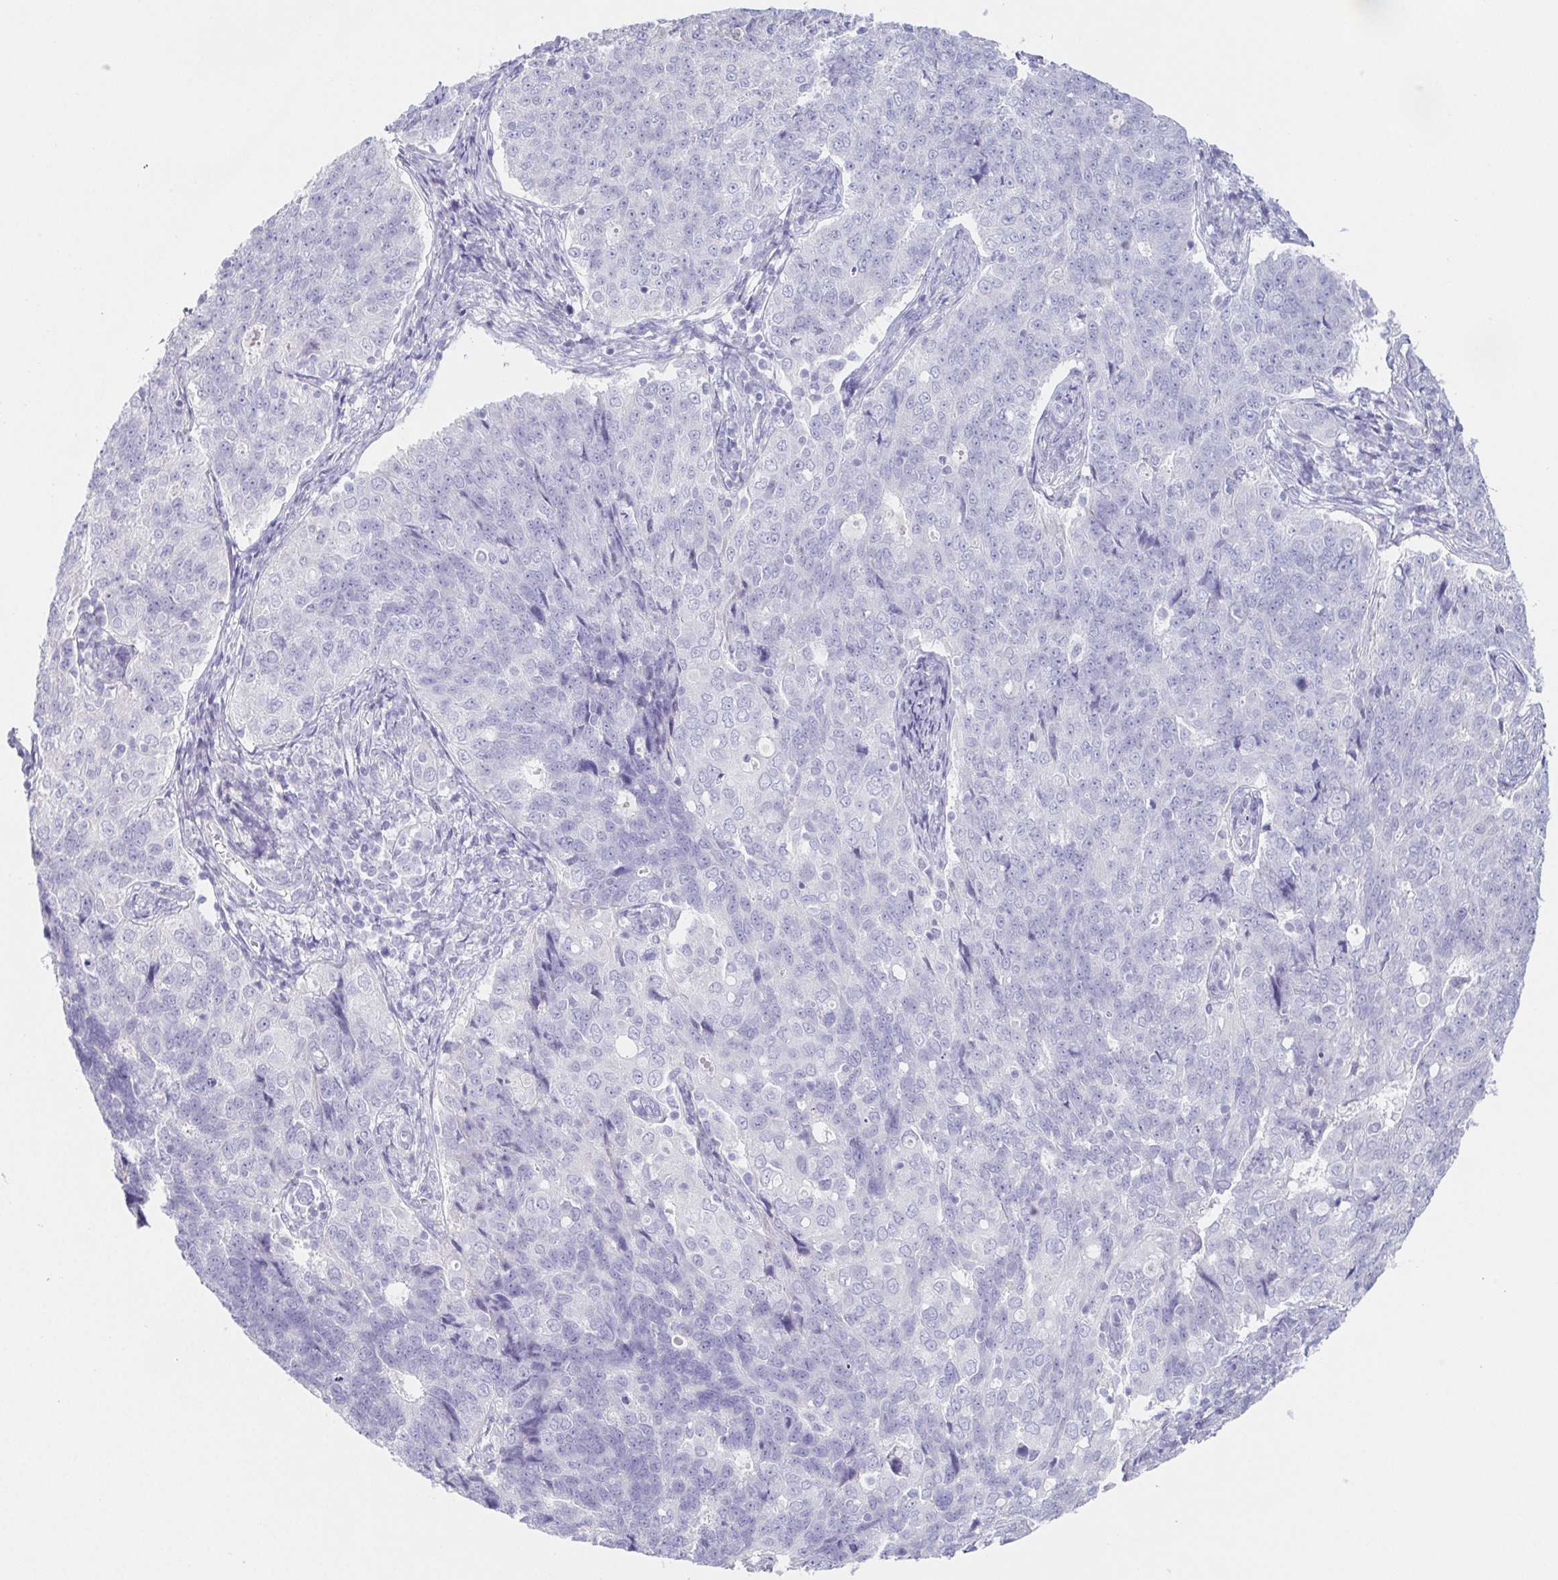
{"staining": {"intensity": "negative", "quantity": "none", "location": "none"}, "tissue": "endometrial cancer", "cell_type": "Tumor cells", "image_type": "cancer", "snomed": [{"axis": "morphology", "description": "Adenocarcinoma, NOS"}, {"axis": "topography", "description": "Endometrium"}], "caption": "DAB immunohistochemical staining of endometrial adenocarcinoma reveals no significant positivity in tumor cells. (DAB immunohistochemistry (IHC) visualized using brightfield microscopy, high magnification).", "gene": "HDGFL1", "patient": {"sex": "female", "age": 43}}